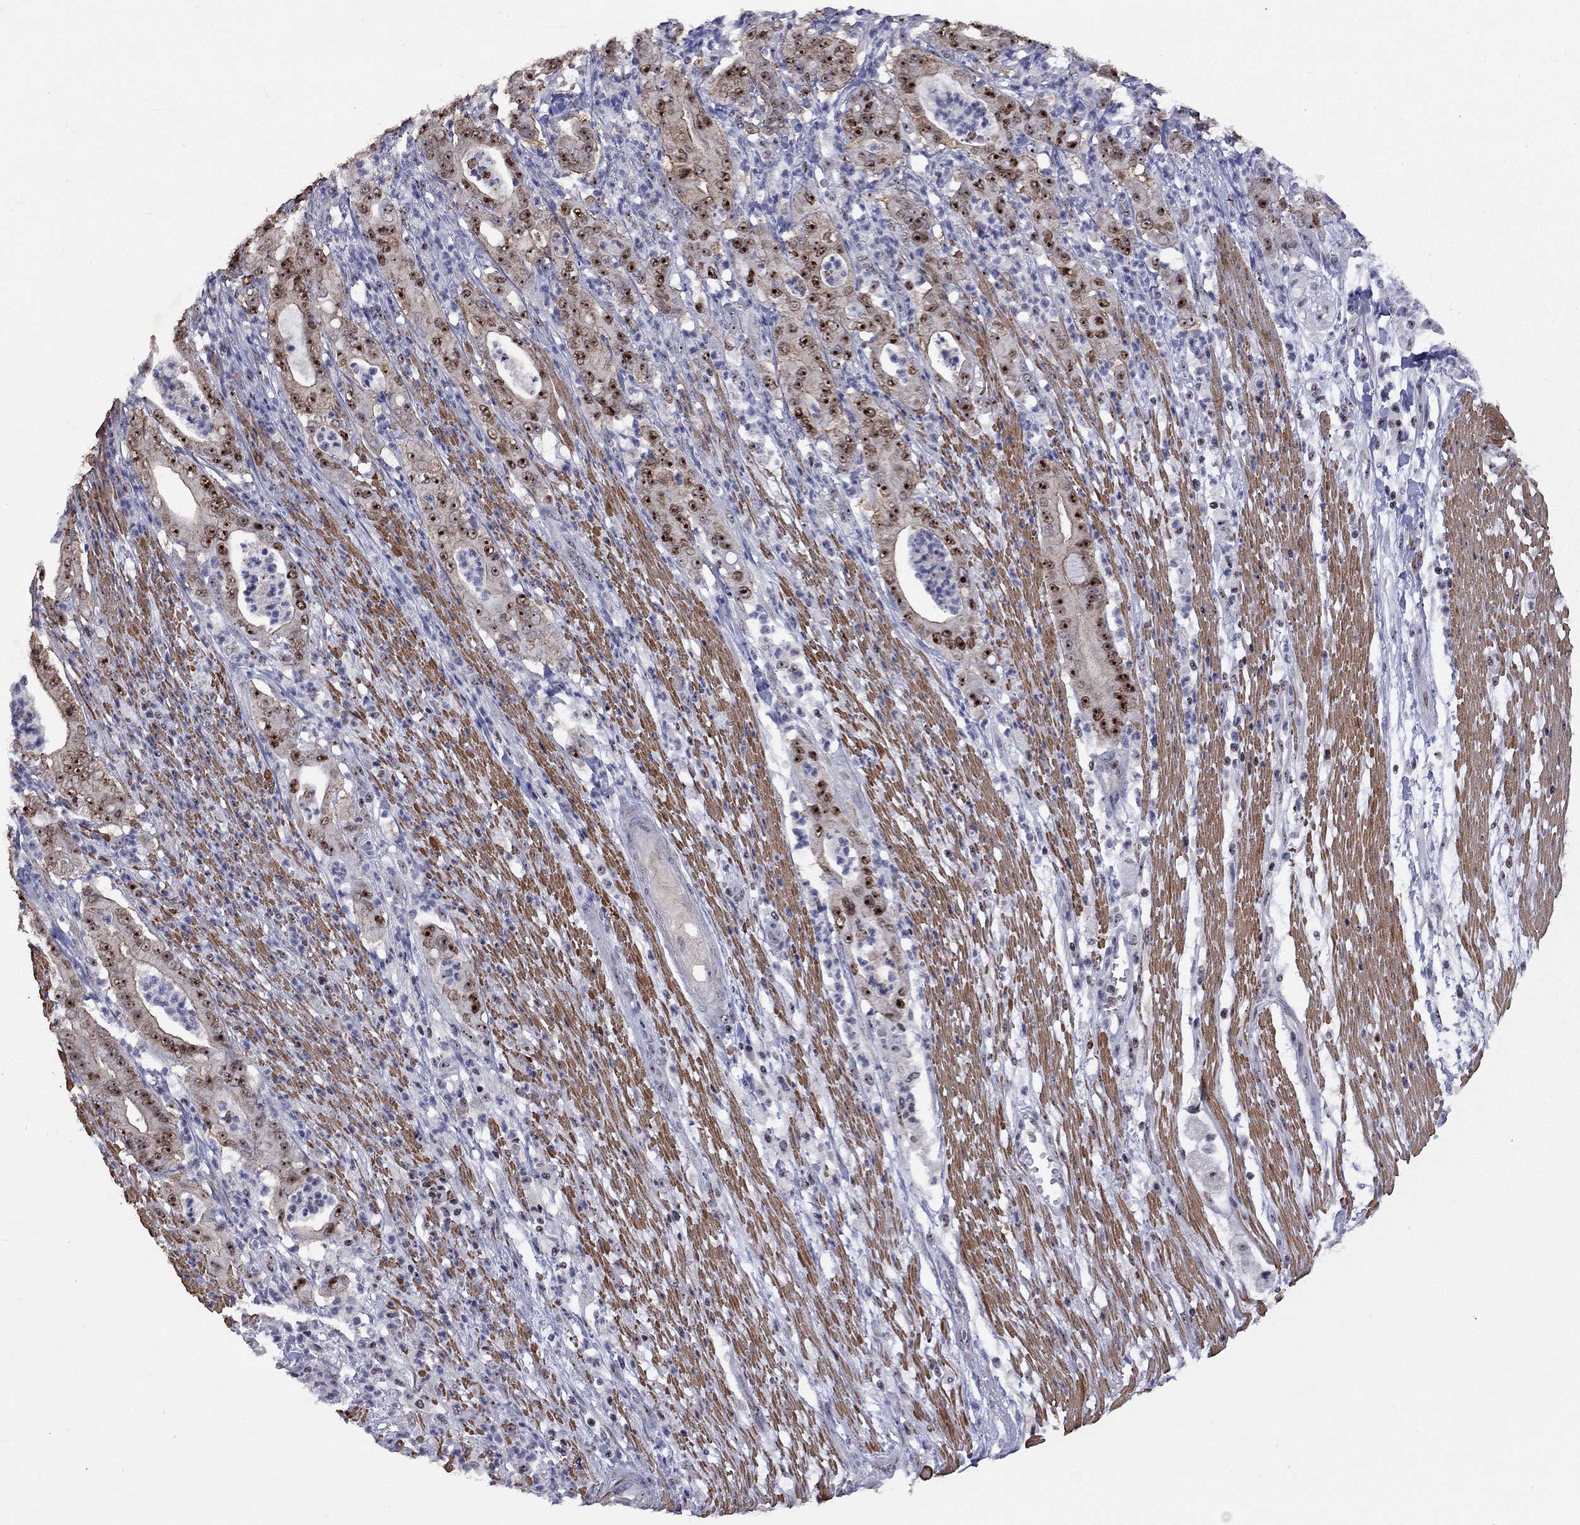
{"staining": {"intensity": "strong", "quantity": "25%-75%", "location": "nuclear"}, "tissue": "pancreatic cancer", "cell_type": "Tumor cells", "image_type": "cancer", "snomed": [{"axis": "morphology", "description": "Adenocarcinoma, NOS"}, {"axis": "topography", "description": "Pancreas"}], "caption": "Tumor cells display high levels of strong nuclear positivity in approximately 25%-75% of cells in human pancreatic cancer. (IHC, brightfield microscopy, high magnification).", "gene": "SPOUT1", "patient": {"sex": "male", "age": 71}}